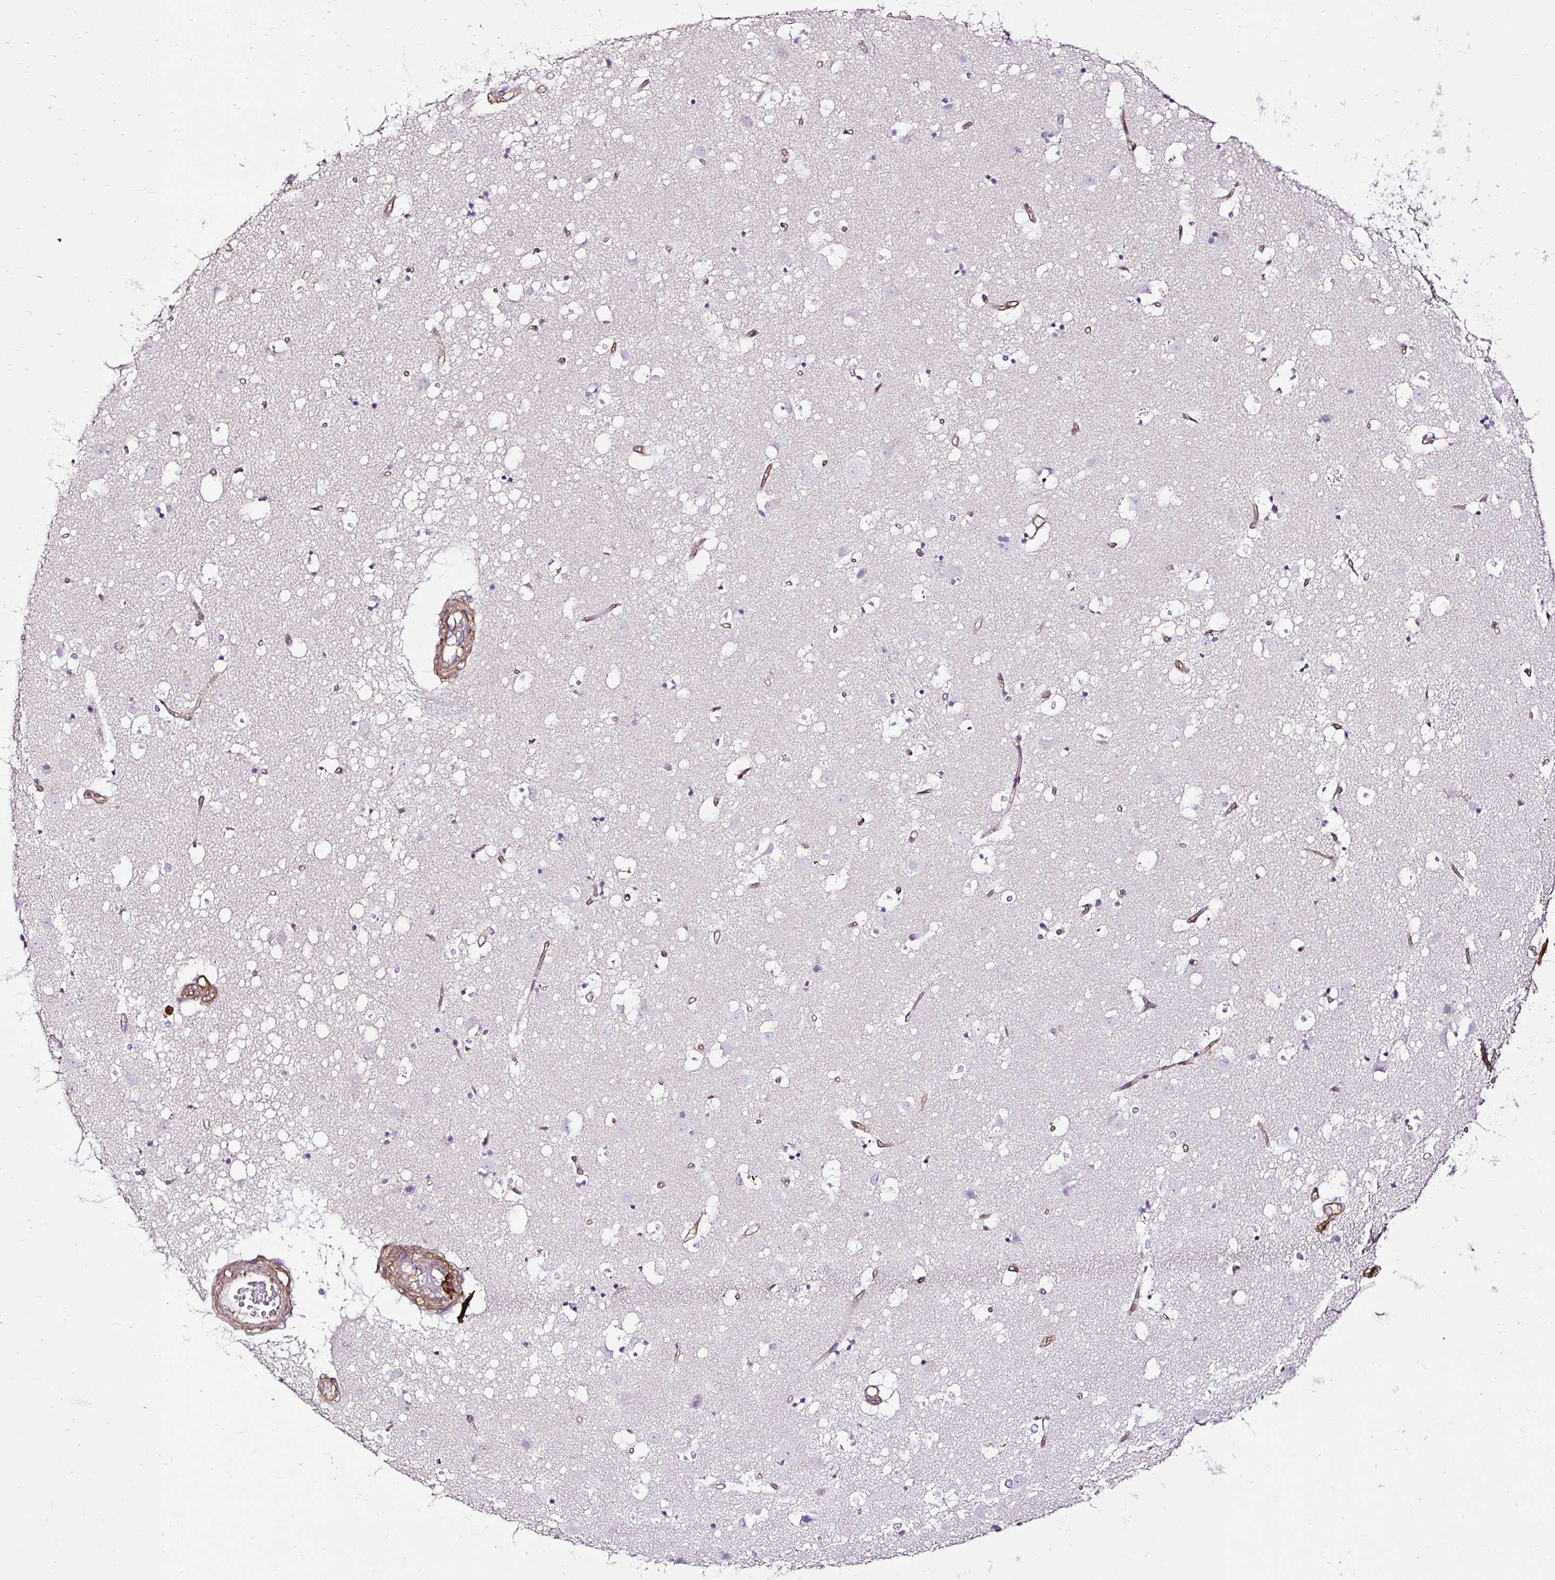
{"staining": {"intensity": "negative", "quantity": "none", "location": "none"}, "tissue": "caudate", "cell_type": "Glial cells", "image_type": "normal", "snomed": [{"axis": "morphology", "description": "Normal tissue, NOS"}, {"axis": "topography", "description": "Lateral ventricle wall"}], "caption": "This photomicrograph is of unremarkable caudate stained with immunohistochemistry (IHC) to label a protein in brown with the nuclei are counter-stained blue. There is no positivity in glial cells.", "gene": "SLC7A8", "patient": {"sex": "male", "age": 58}}